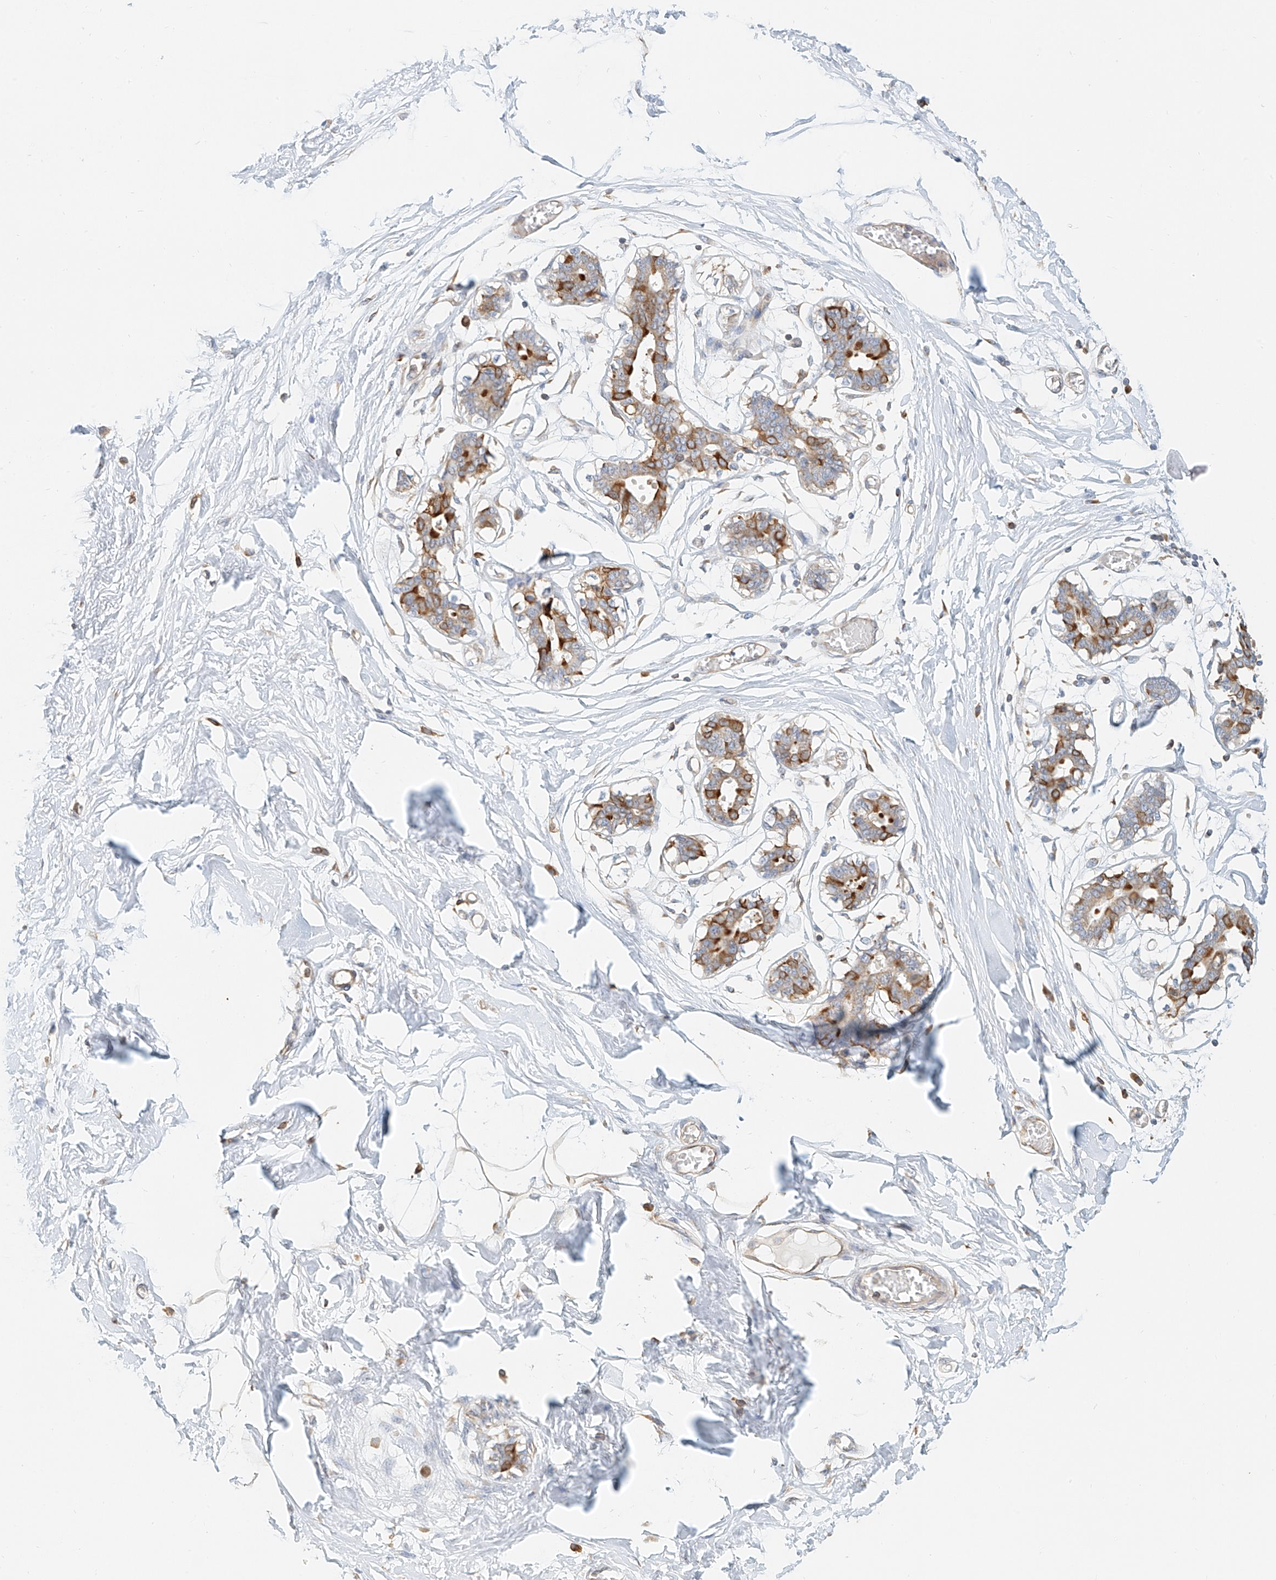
{"staining": {"intensity": "weak", "quantity": ">75%", "location": "cytoplasmic/membranous"}, "tissue": "breast", "cell_type": "Adipocytes", "image_type": "normal", "snomed": [{"axis": "morphology", "description": "Normal tissue, NOS"}, {"axis": "topography", "description": "Breast"}], "caption": "Normal breast was stained to show a protein in brown. There is low levels of weak cytoplasmic/membranous staining in approximately >75% of adipocytes. Nuclei are stained in blue.", "gene": "DHRS7", "patient": {"sex": "female", "age": 27}}